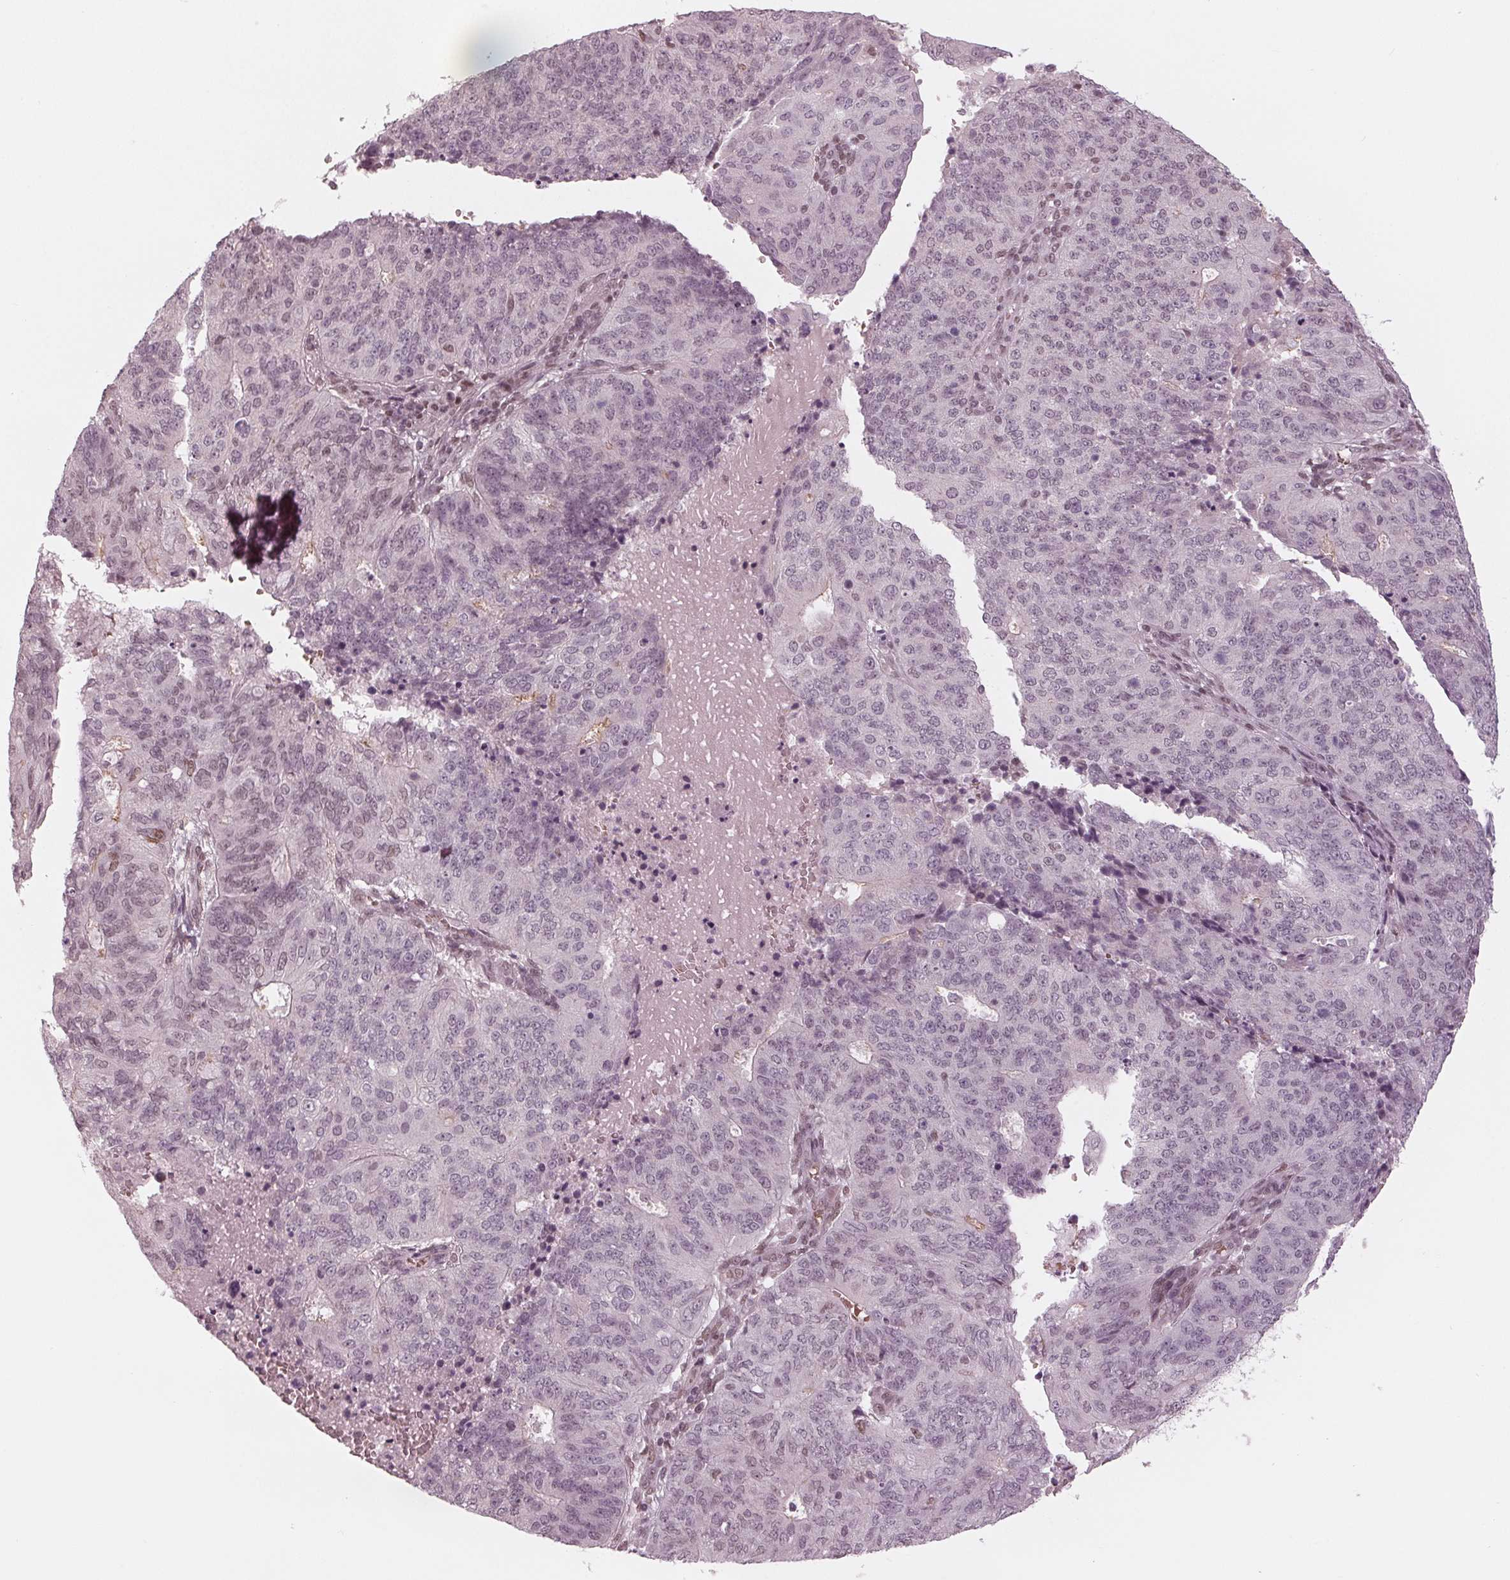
{"staining": {"intensity": "negative", "quantity": "none", "location": "none"}, "tissue": "endometrial cancer", "cell_type": "Tumor cells", "image_type": "cancer", "snomed": [{"axis": "morphology", "description": "Adenocarcinoma, NOS"}, {"axis": "topography", "description": "Endometrium"}], "caption": "Tumor cells show no significant protein positivity in endometrial cancer.", "gene": "DNMT3L", "patient": {"sex": "female", "age": 82}}